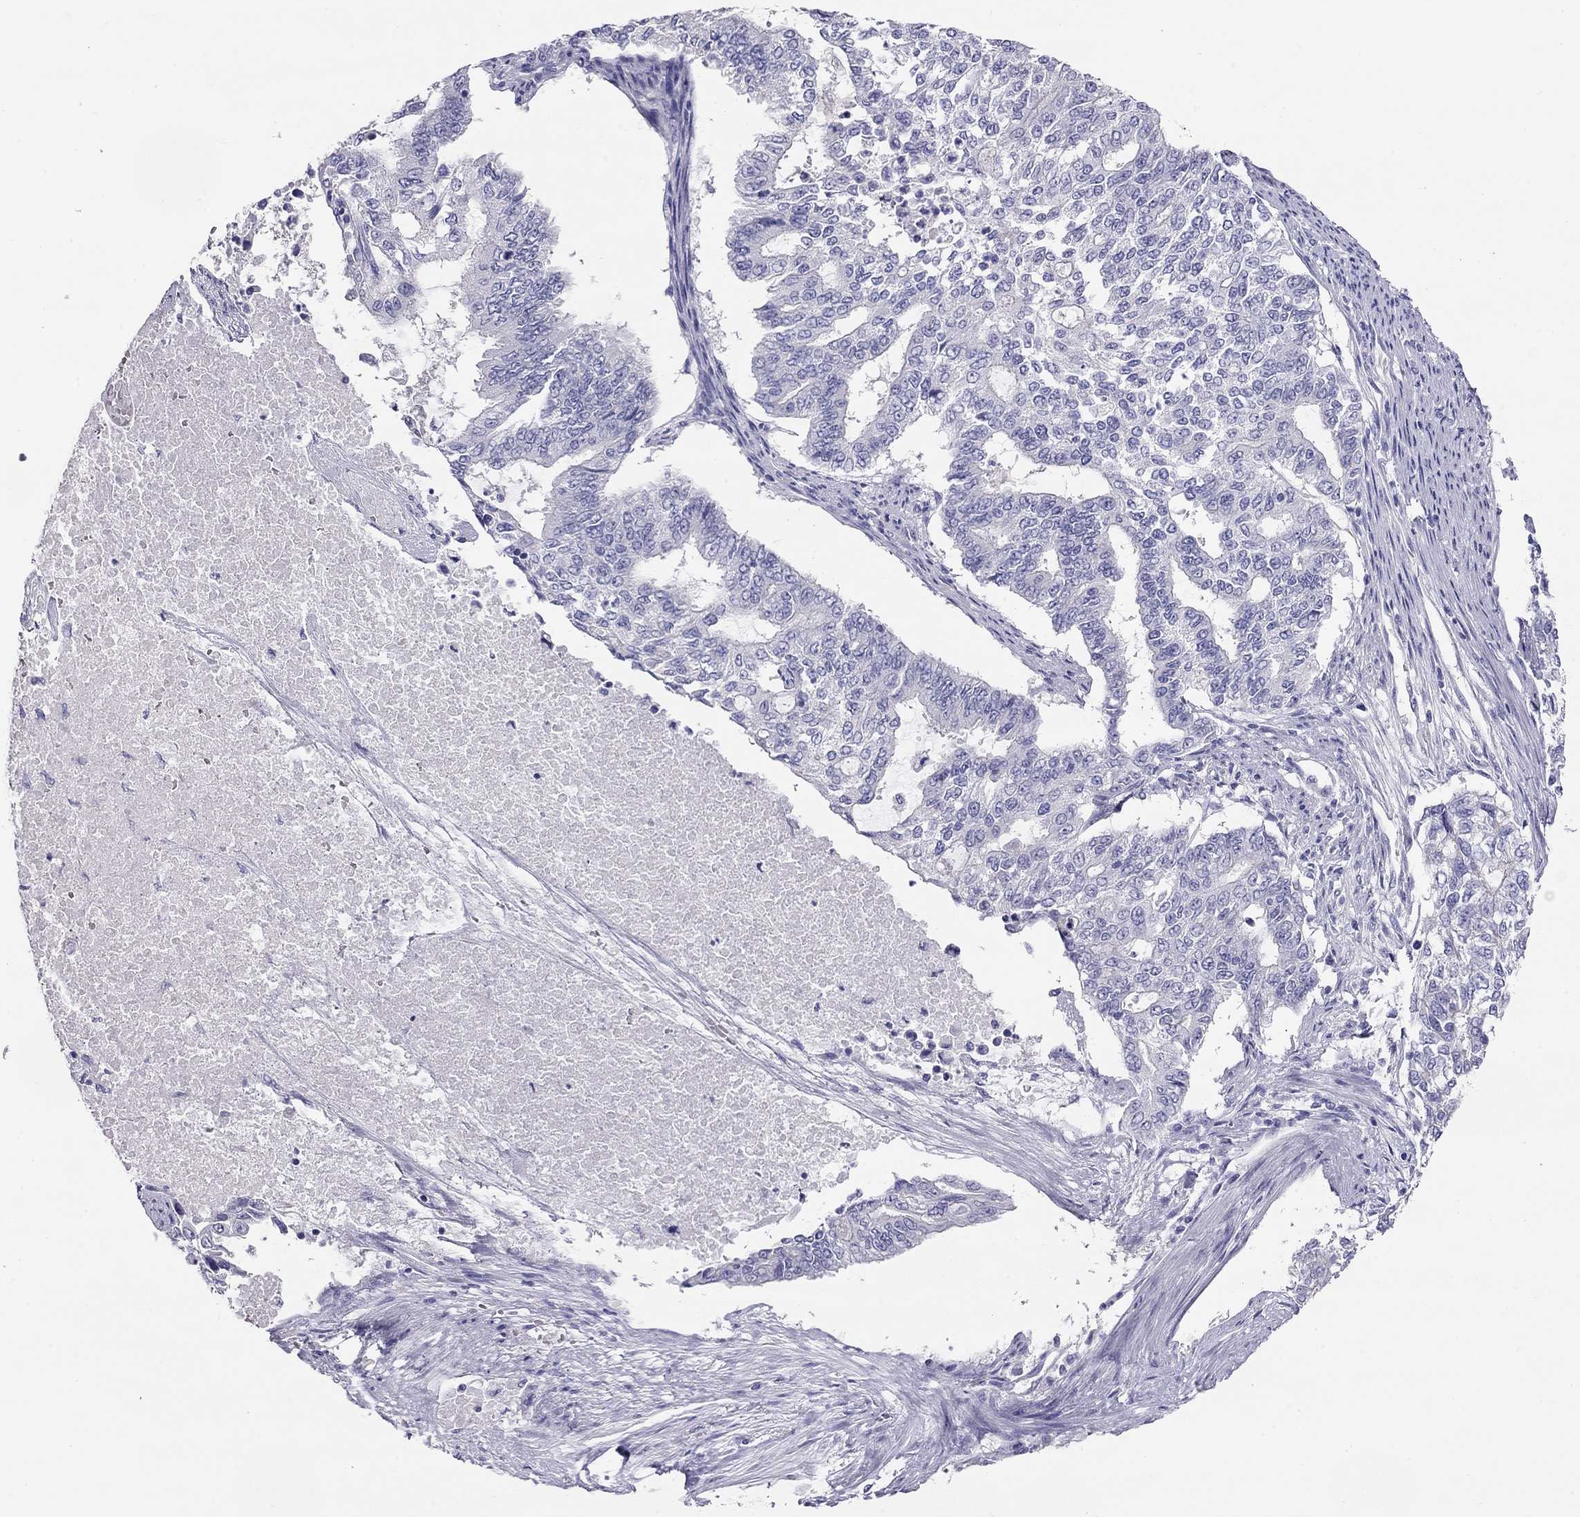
{"staining": {"intensity": "negative", "quantity": "none", "location": "none"}, "tissue": "endometrial cancer", "cell_type": "Tumor cells", "image_type": "cancer", "snomed": [{"axis": "morphology", "description": "Adenocarcinoma, NOS"}, {"axis": "topography", "description": "Uterus"}], "caption": "A high-resolution image shows IHC staining of endometrial cancer, which demonstrates no significant expression in tumor cells.", "gene": "KCNV2", "patient": {"sex": "female", "age": 59}}